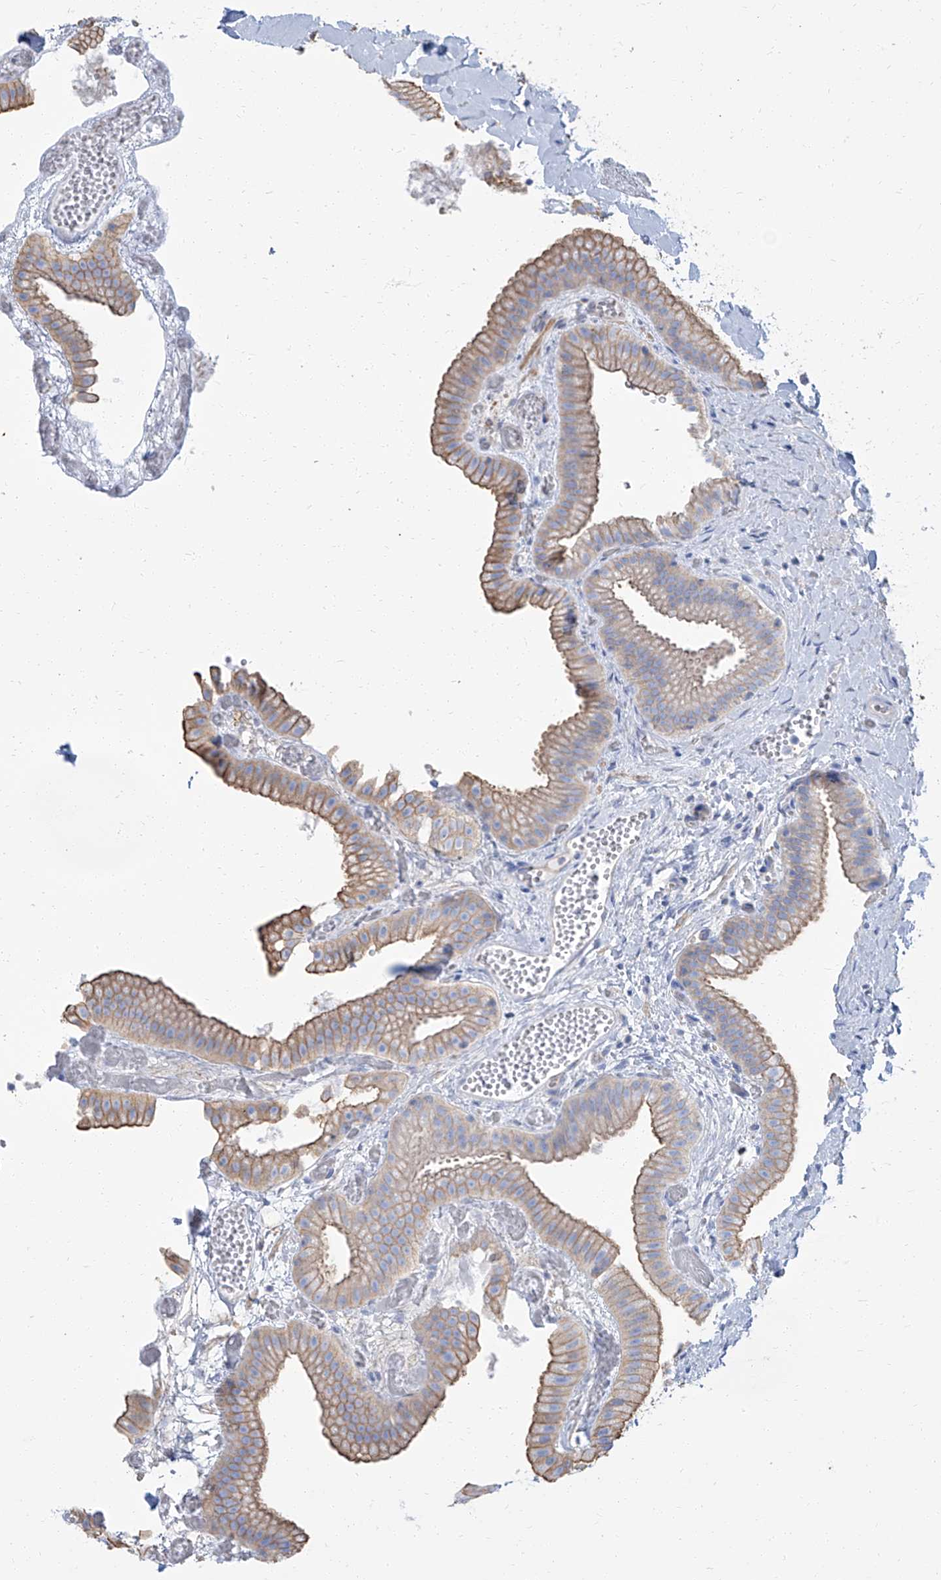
{"staining": {"intensity": "moderate", "quantity": ">75%", "location": "cytoplasmic/membranous"}, "tissue": "gallbladder", "cell_type": "Glandular cells", "image_type": "normal", "snomed": [{"axis": "morphology", "description": "Normal tissue, NOS"}, {"axis": "topography", "description": "Gallbladder"}], "caption": "This histopathology image demonstrates IHC staining of benign human gallbladder, with medium moderate cytoplasmic/membranous expression in approximately >75% of glandular cells.", "gene": "TXLNB", "patient": {"sex": "female", "age": 64}}